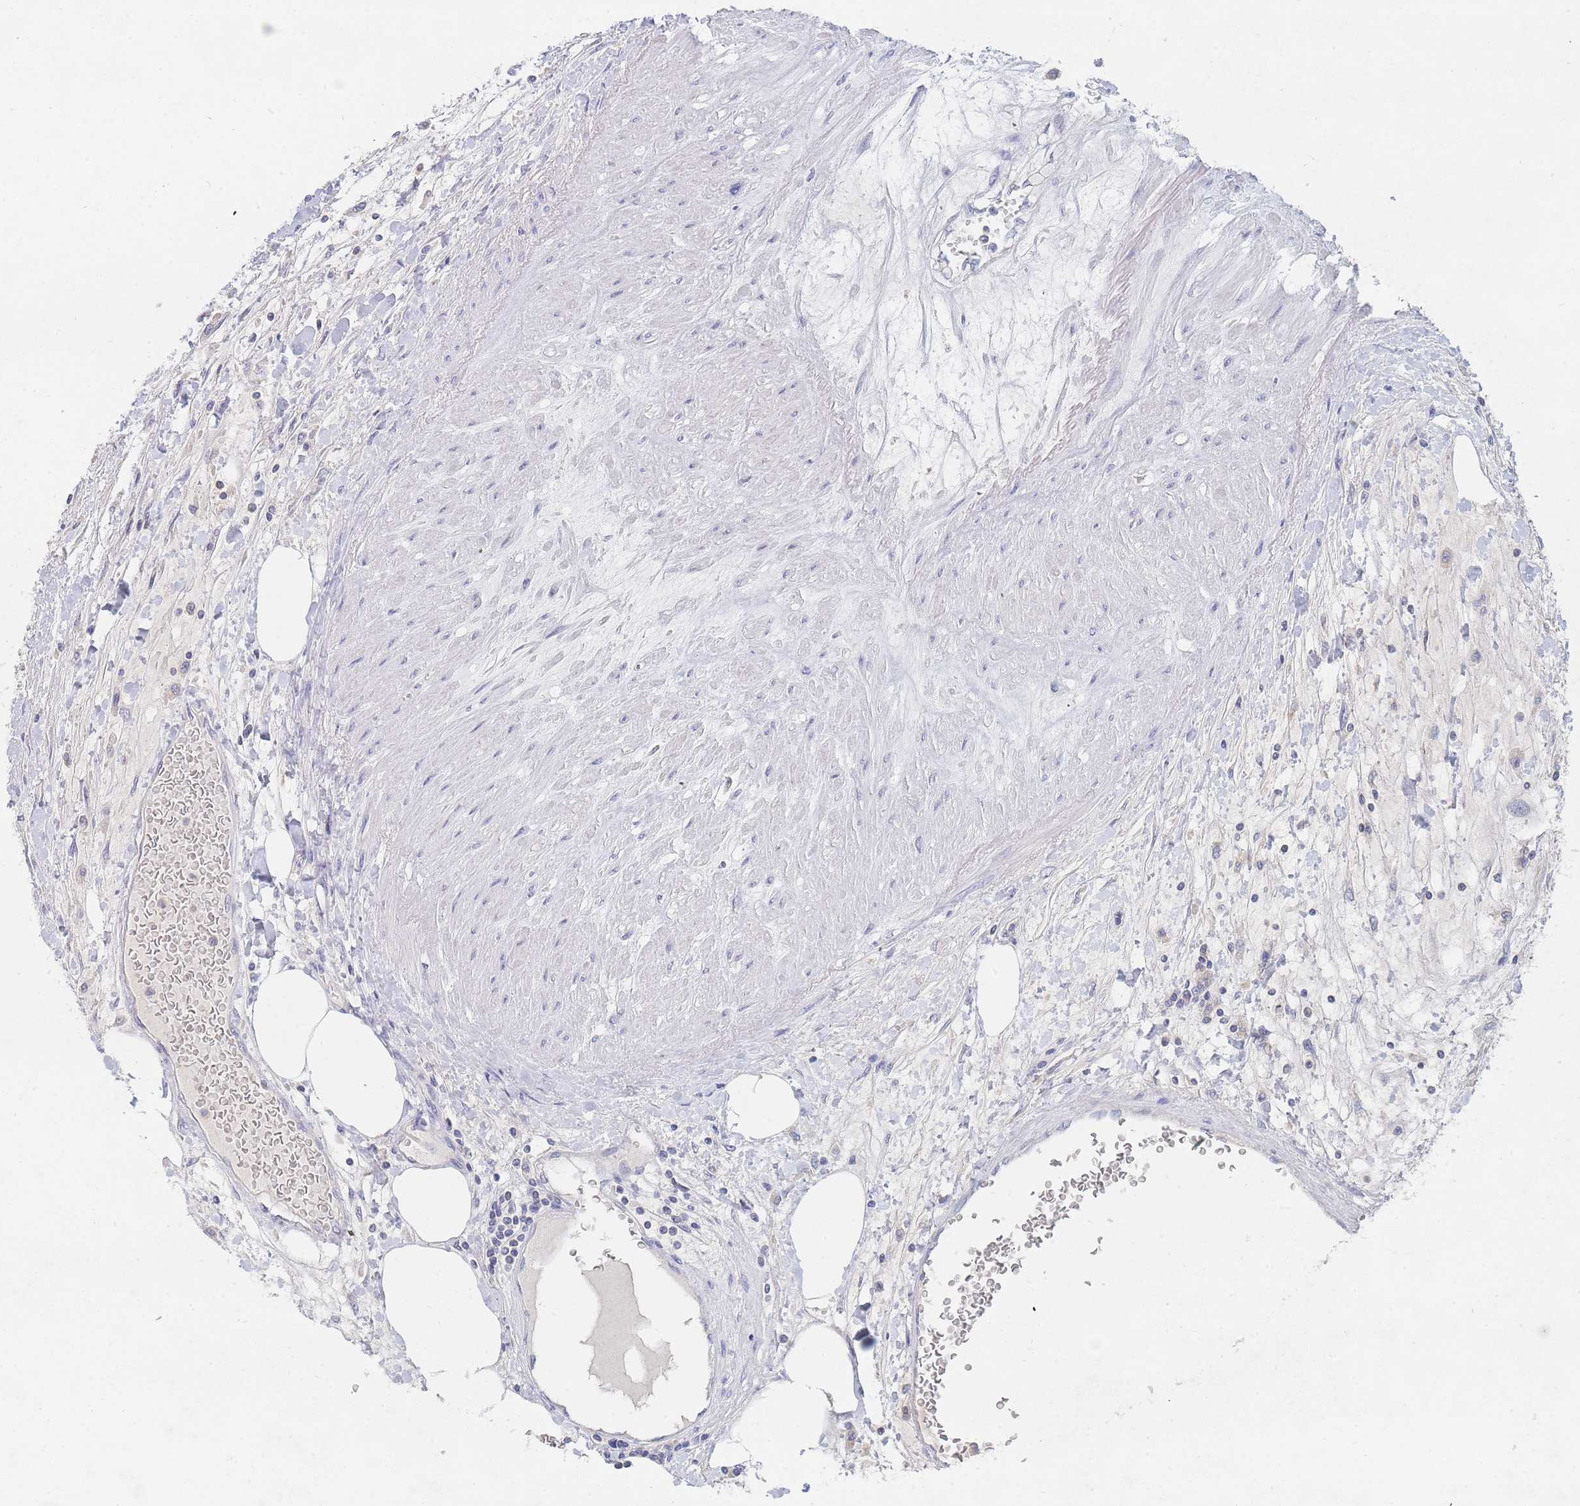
{"staining": {"intensity": "negative", "quantity": "none", "location": "none"}, "tissue": "renal cancer", "cell_type": "Tumor cells", "image_type": "cancer", "snomed": [{"axis": "morphology", "description": "Adenocarcinoma, NOS"}, {"axis": "topography", "description": "Kidney"}], "caption": "Immunohistochemistry micrograph of human adenocarcinoma (renal) stained for a protein (brown), which exhibits no staining in tumor cells. (DAB (3,3'-diaminobenzidine) immunohistochemistry (IHC) visualized using brightfield microscopy, high magnification).", "gene": "PPP6C", "patient": {"sex": "male", "age": 80}}